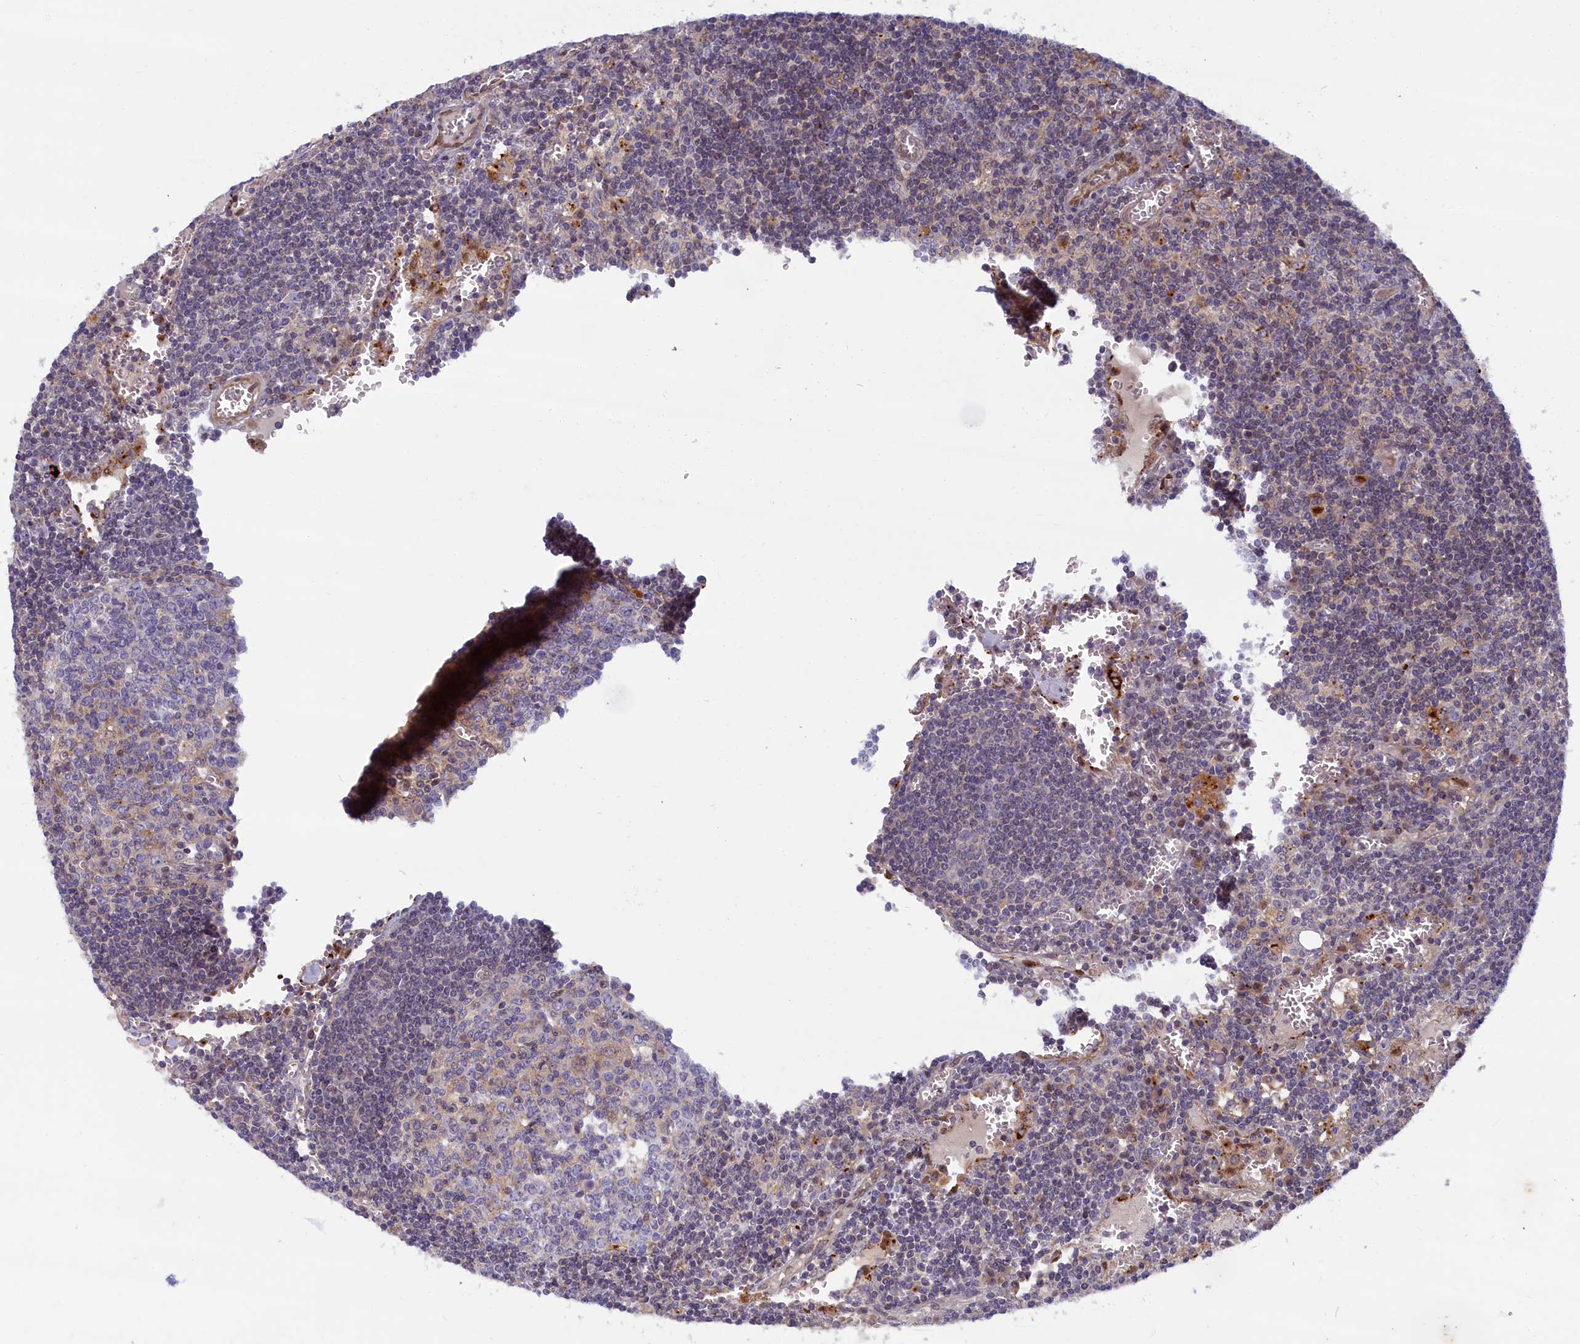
{"staining": {"intensity": "weak", "quantity": "<25%", "location": "cytoplasmic/membranous"}, "tissue": "lymph node", "cell_type": "Germinal center cells", "image_type": "normal", "snomed": [{"axis": "morphology", "description": "Normal tissue, NOS"}, {"axis": "topography", "description": "Lymph node"}], "caption": "Germinal center cells show no significant protein staining in unremarkable lymph node. (Stains: DAB (3,3'-diaminobenzidine) immunohistochemistry with hematoxylin counter stain, Microscopy: brightfield microscopy at high magnification).", "gene": "FCSK", "patient": {"sex": "female", "age": 73}}